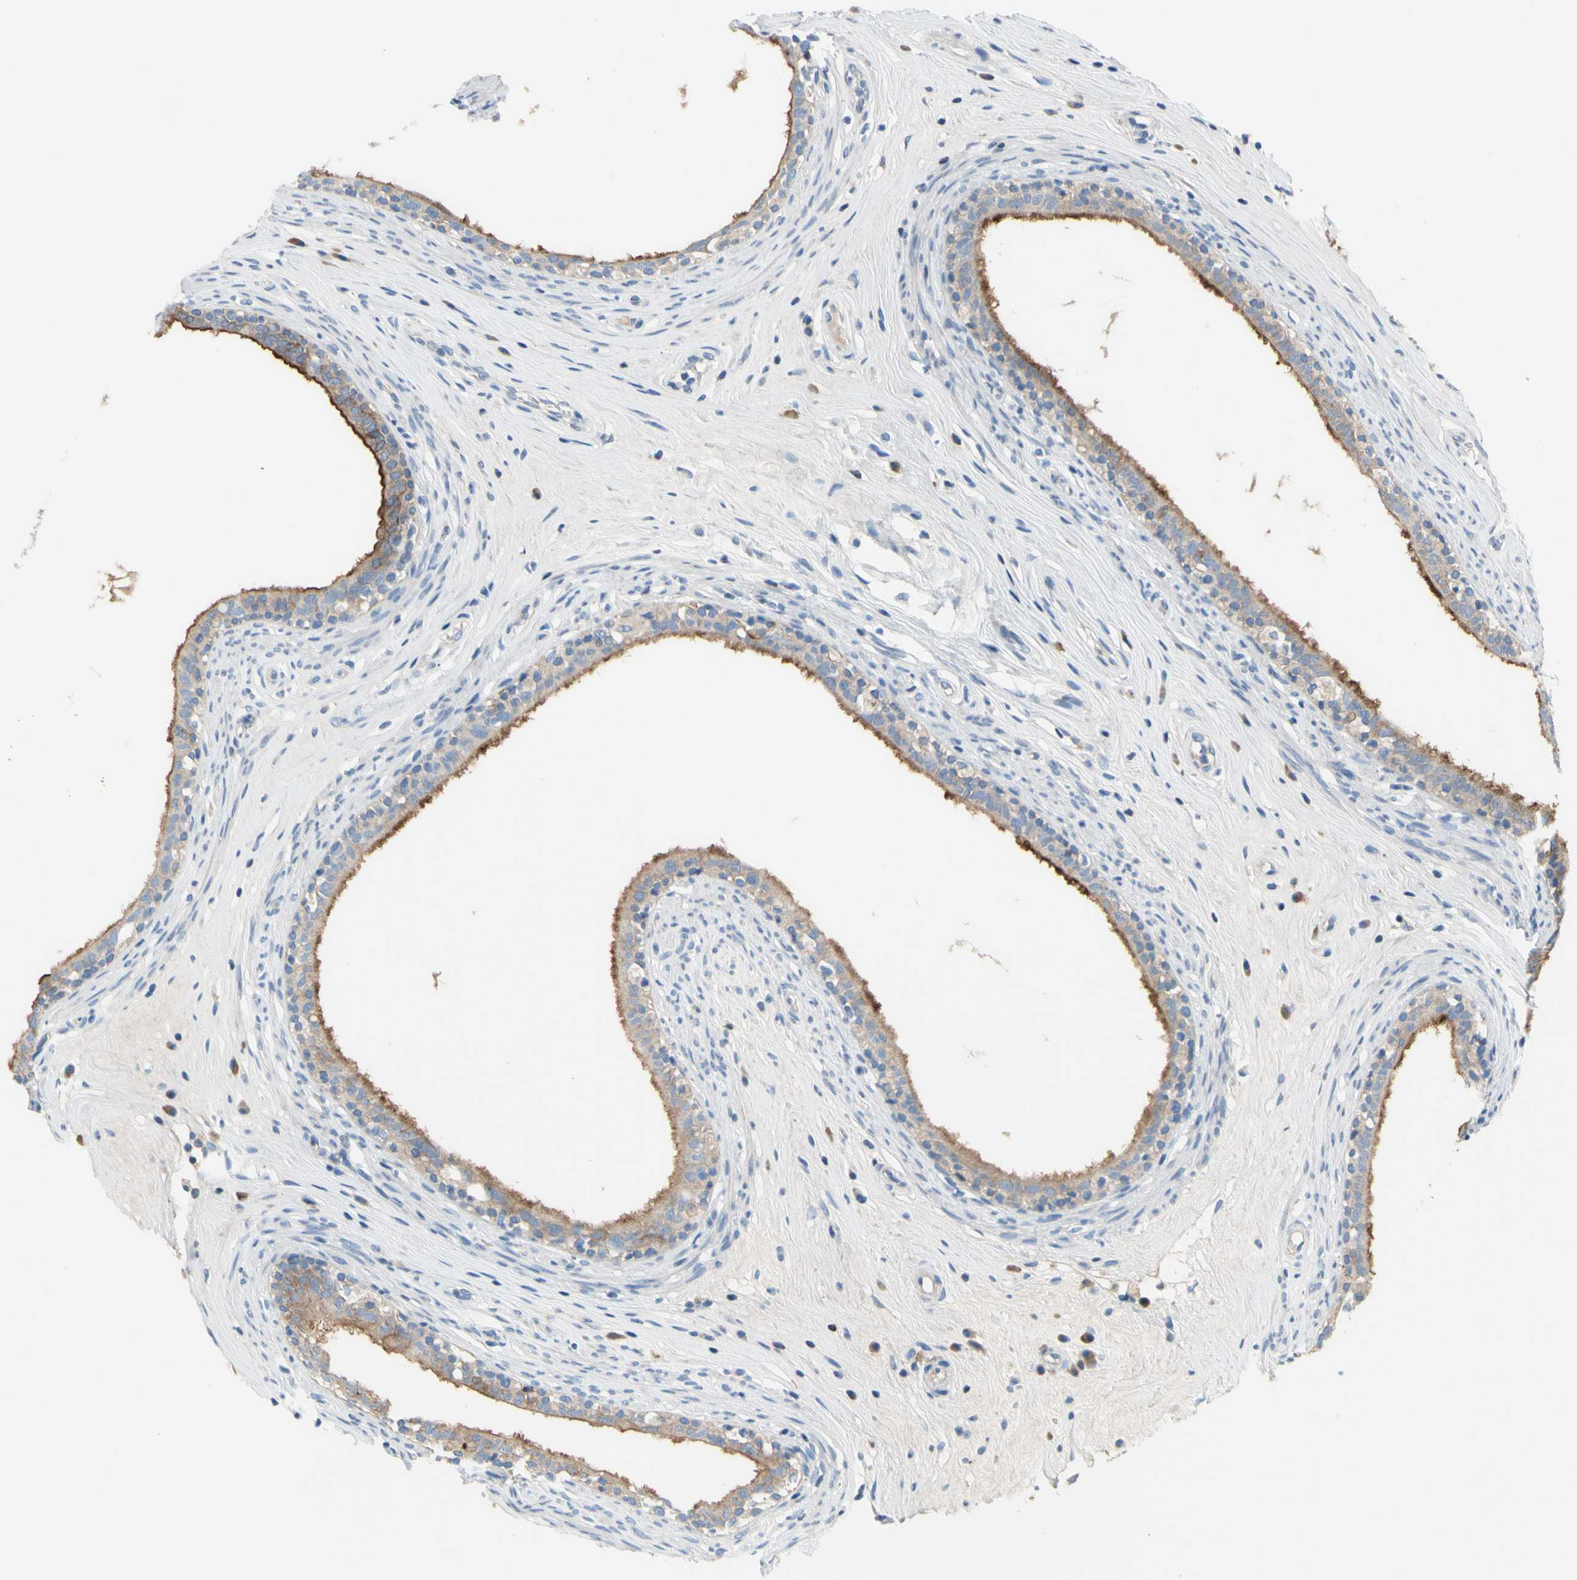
{"staining": {"intensity": "moderate", "quantity": ">75%", "location": "cytoplasmic/membranous"}, "tissue": "epididymis", "cell_type": "Glandular cells", "image_type": "normal", "snomed": [{"axis": "morphology", "description": "Normal tissue, NOS"}, {"axis": "morphology", "description": "Inflammation, NOS"}, {"axis": "topography", "description": "Epididymis"}], "caption": "Glandular cells reveal moderate cytoplasmic/membranous staining in approximately >75% of cells in unremarkable epididymis. The protein of interest is stained brown, and the nuclei are stained in blue (DAB (3,3'-diaminobenzidine) IHC with brightfield microscopy, high magnification).", "gene": "MUC1", "patient": {"sex": "male", "age": 84}}